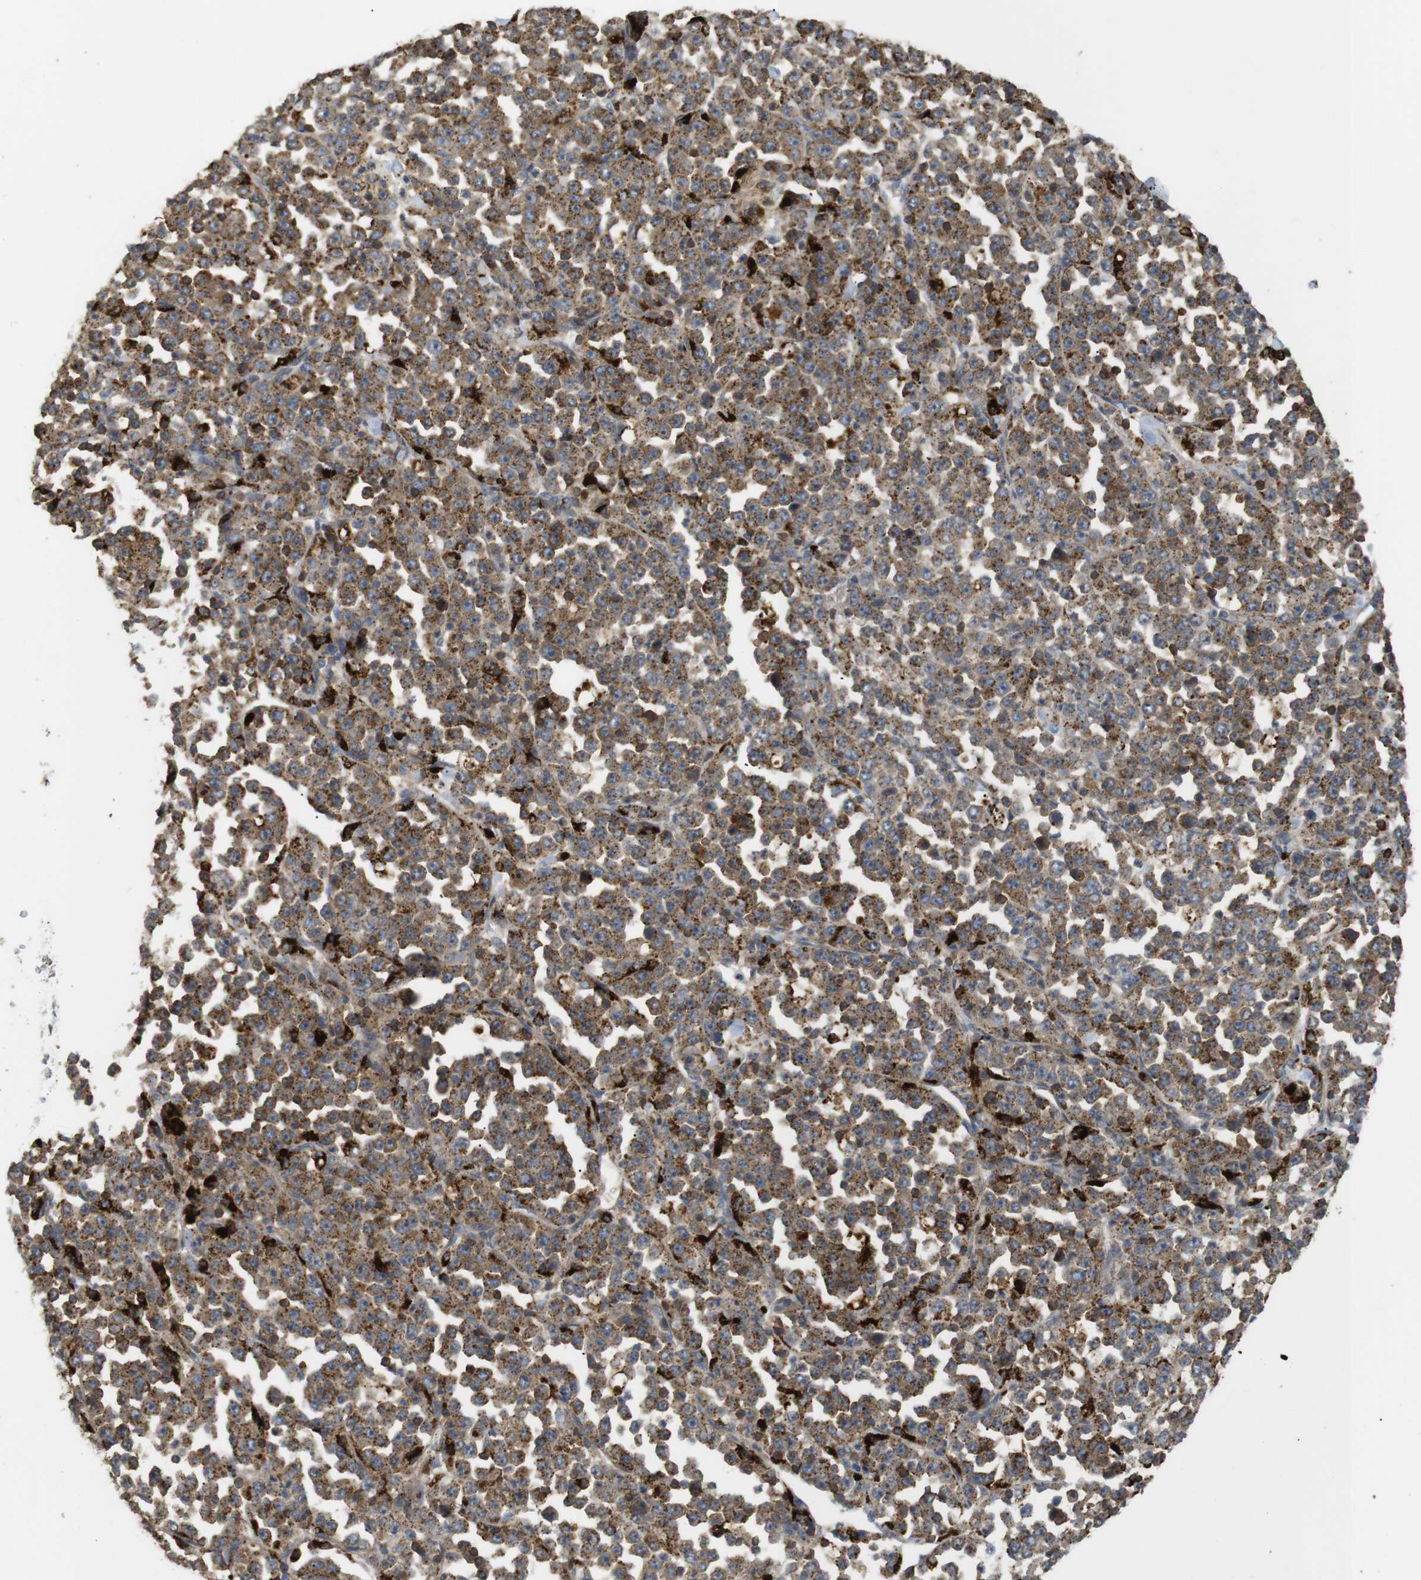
{"staining": {"intensity": "moderate", "quantity": ">75%", "location": "cytoplasmic/membranous"}, "tissue": "stomach cancer", "cell_type": "Tumor cells", "image_type": "cancer", "snomed": [{"axis": "morphology", "description": "Normal tissue, NOS"}, {"axis": "morphology", "description": "Adenocarcinoma, NOS"}, {"axis": "topography", "description": "Stomach, upper"}, {"axis": "topography", "description": "Stomach"}], "caption": "IHC image of adenocarcinoma (stomach) stained for a protein (brown), which displays medium levels of moderate cytoplasmic/membranous staining in approximately >75% of tumor cells.", "gene": "KSR1", "patient": {"sex": "male", "age": 59}}